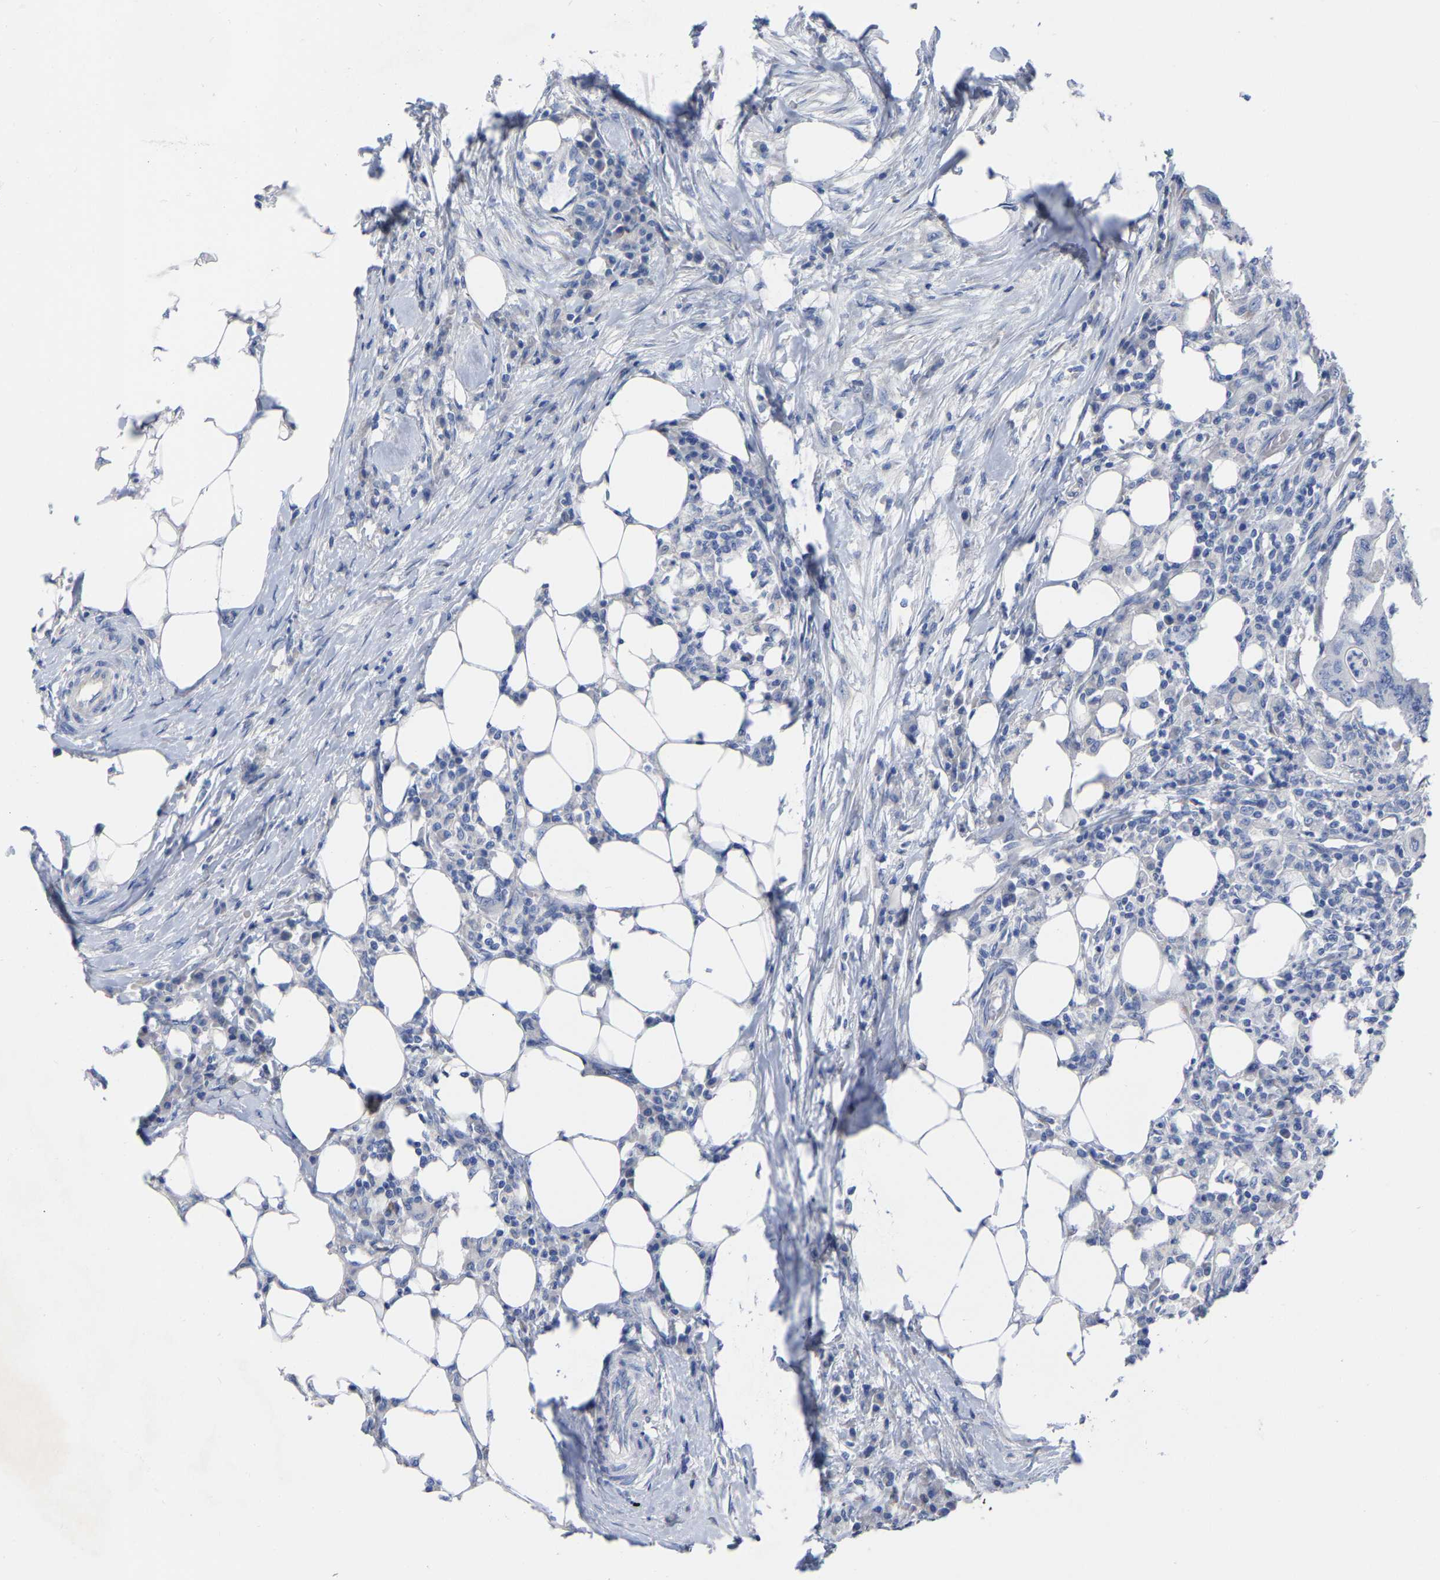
{"staining": {"intensity": "negative", "quantity": "none", "location": "none"}, "tissue": "colorectal cancer", "cell_type": "Tumor cells", "image_type": "cancer", "snomed": [{"axis": "morphology", "description": "Adenocarcinoma, NOS"}, {"axis": "topography", "description": "Colon"}], "caption": "Immunohistochemical staining of colorectal cancer shows no significant expression in tumor cells.", "gene": "HAPLN1", "patient": {"sex": "male", "age": 71}}